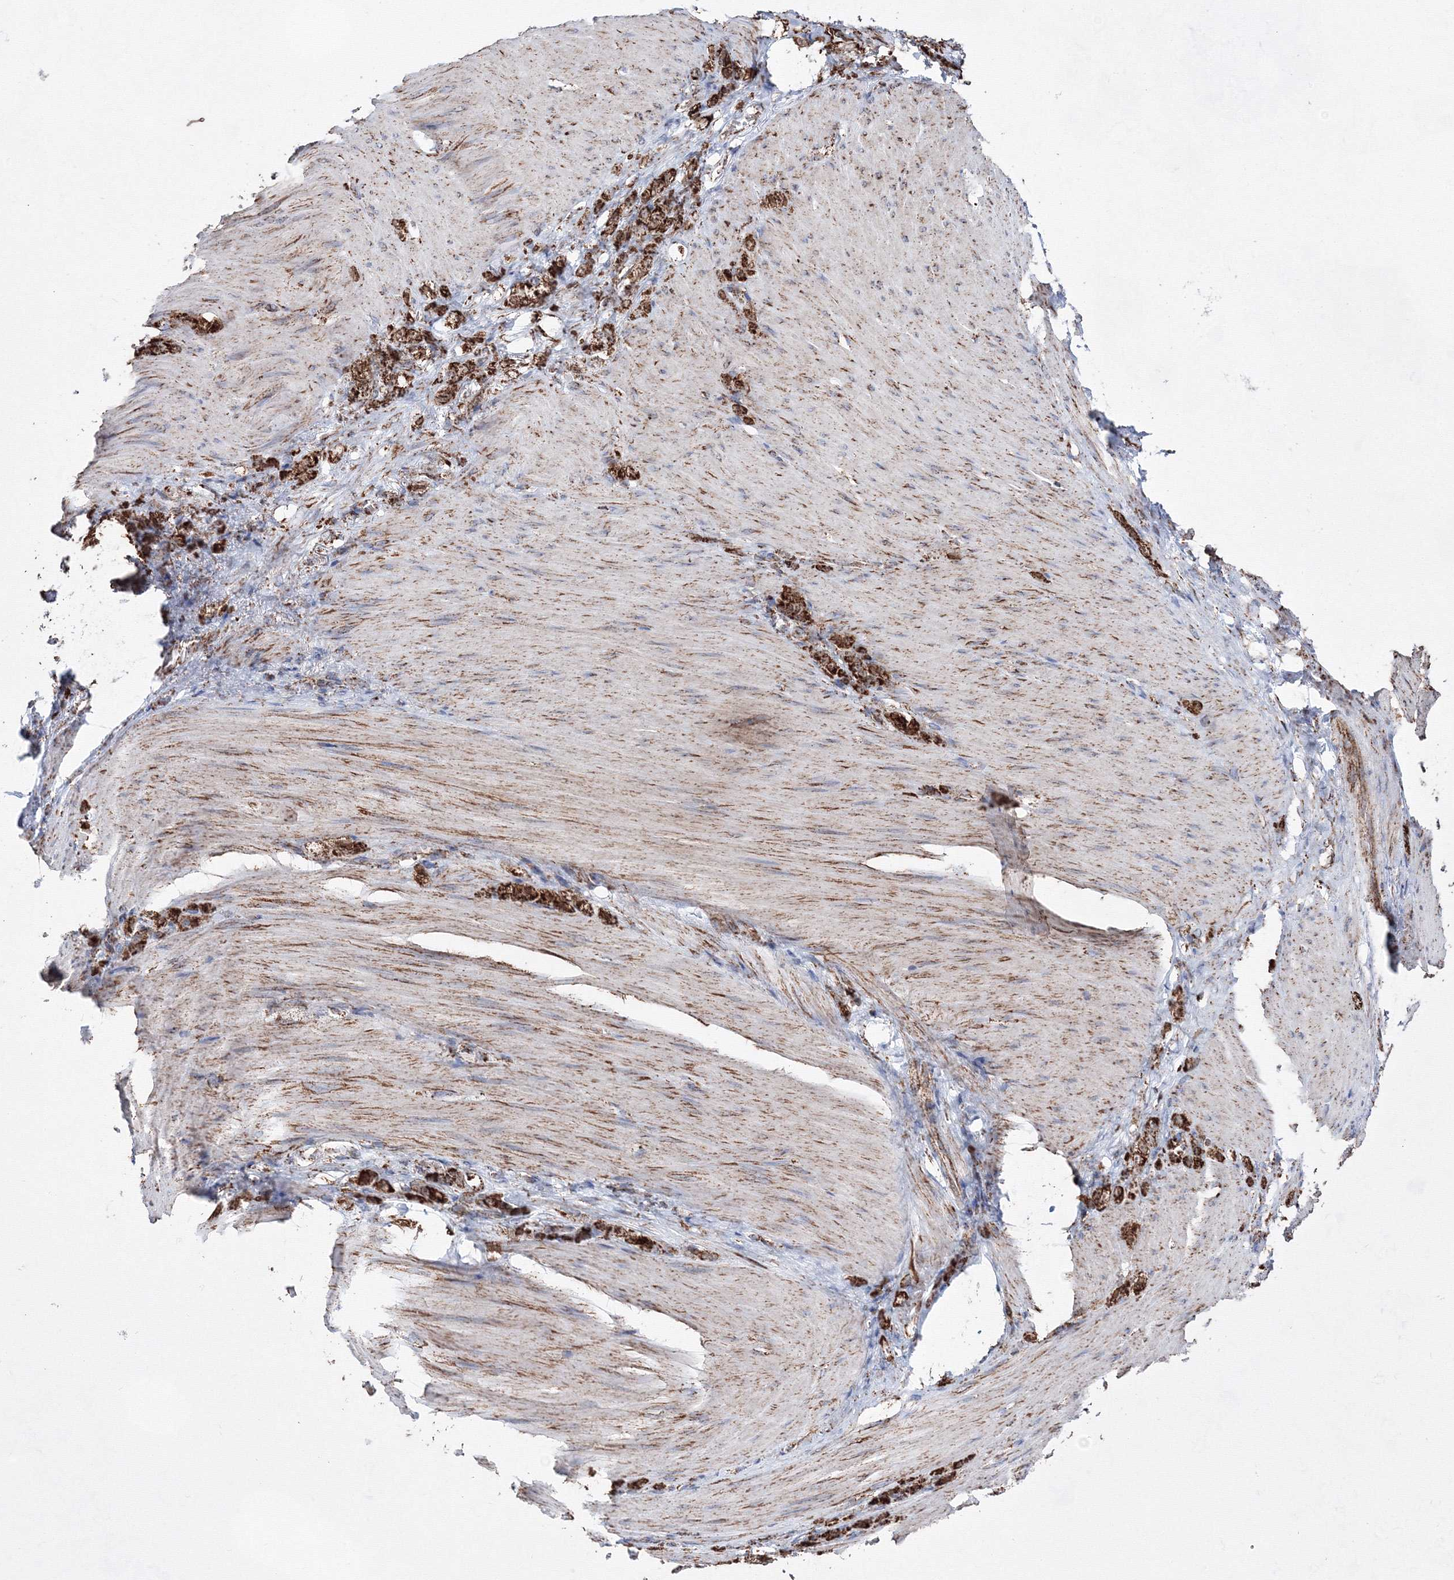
{"staining": {"intensity": "strong", "quantity": ">75%", "location": "cytoplasmic/membranous"}, "tissue": "stomach cancer", "cell_type": "Tumor cells", "image_type": "cancer", "snomed": [{"axis": "morphology", "description": "Normal tissue, NOS"}, {"axis": "morphology", "description": "Adenocarcinoma, NOS"}, {"axis": "topography", "description": "Stomach"}], "caption": "This image shows stomach cancer stained with IHC to label a protein in brown. The cytoplasmic/membranous of tumor cells show strong positivity for the protein. Nuclei are counter-stained blue.", "gene": "HADHB", "patient": {"sex": "male", "age": 82}}